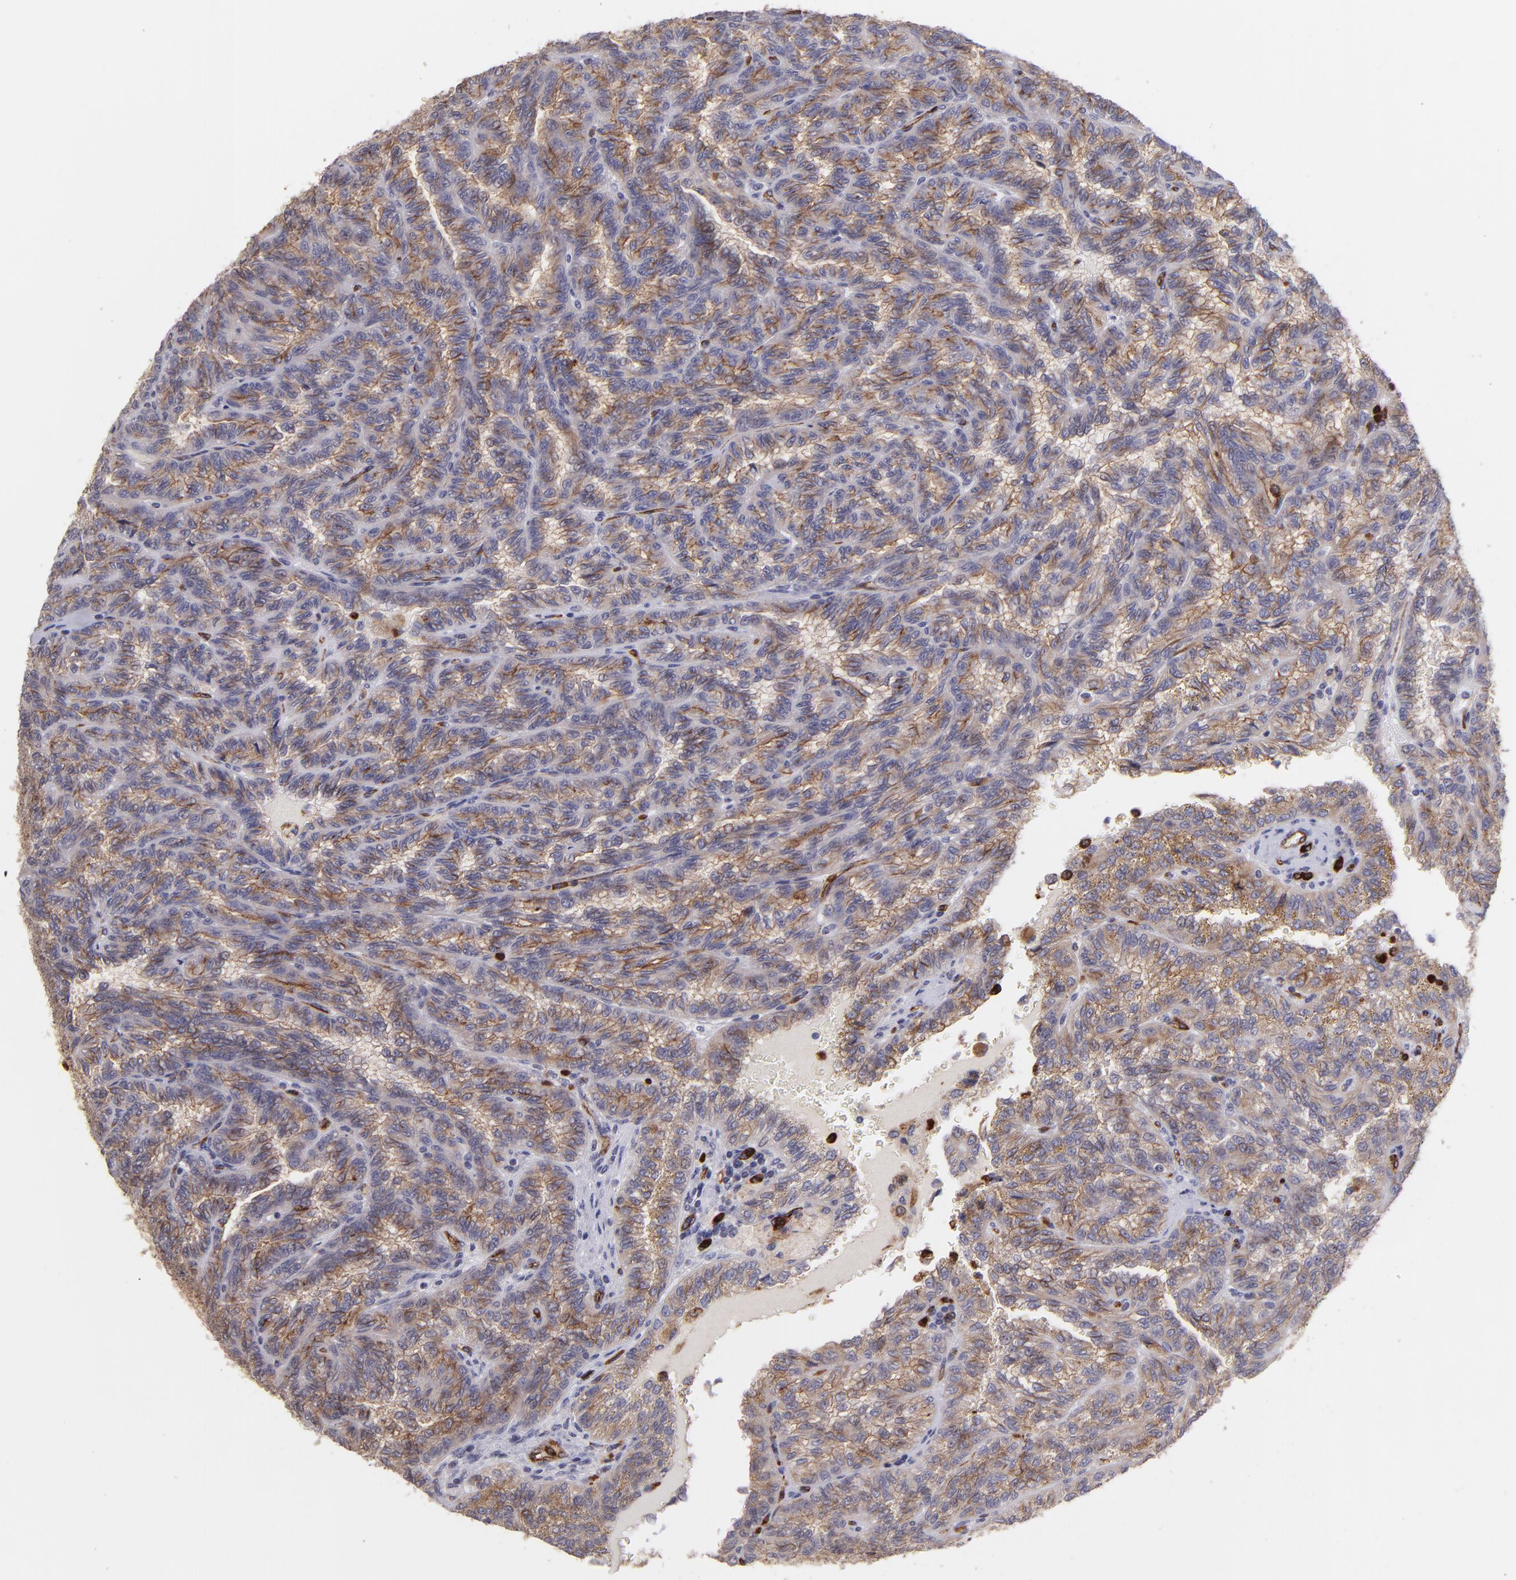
{"staining": {"intensity": "weak", "quantity": ">75%", "location": "cytoplasmic/membranous"}, "tissue": "renal cancer", "cell_type": "Tumor cells", "image_type": "cancer", "snomed": [{"axis": "morphology", "description": "Inflammation, NOS"}, {"axis": "morphology", "description": "Adenocarcinoma, NOS"}, {"axis": "topography", "description": "Kidney"}], "caption": "Protein positivity by immunohistochemistry shows weak cytoplasmic/membranous expression in about >75% of tumor cells in renal cancer. (DAB (3,3'-diaminobenzidine) IHC, brown staining for protein, blue staining for nuclei).", "gene": "DYSF", "patient": {"sex": "male", "age": 68}}